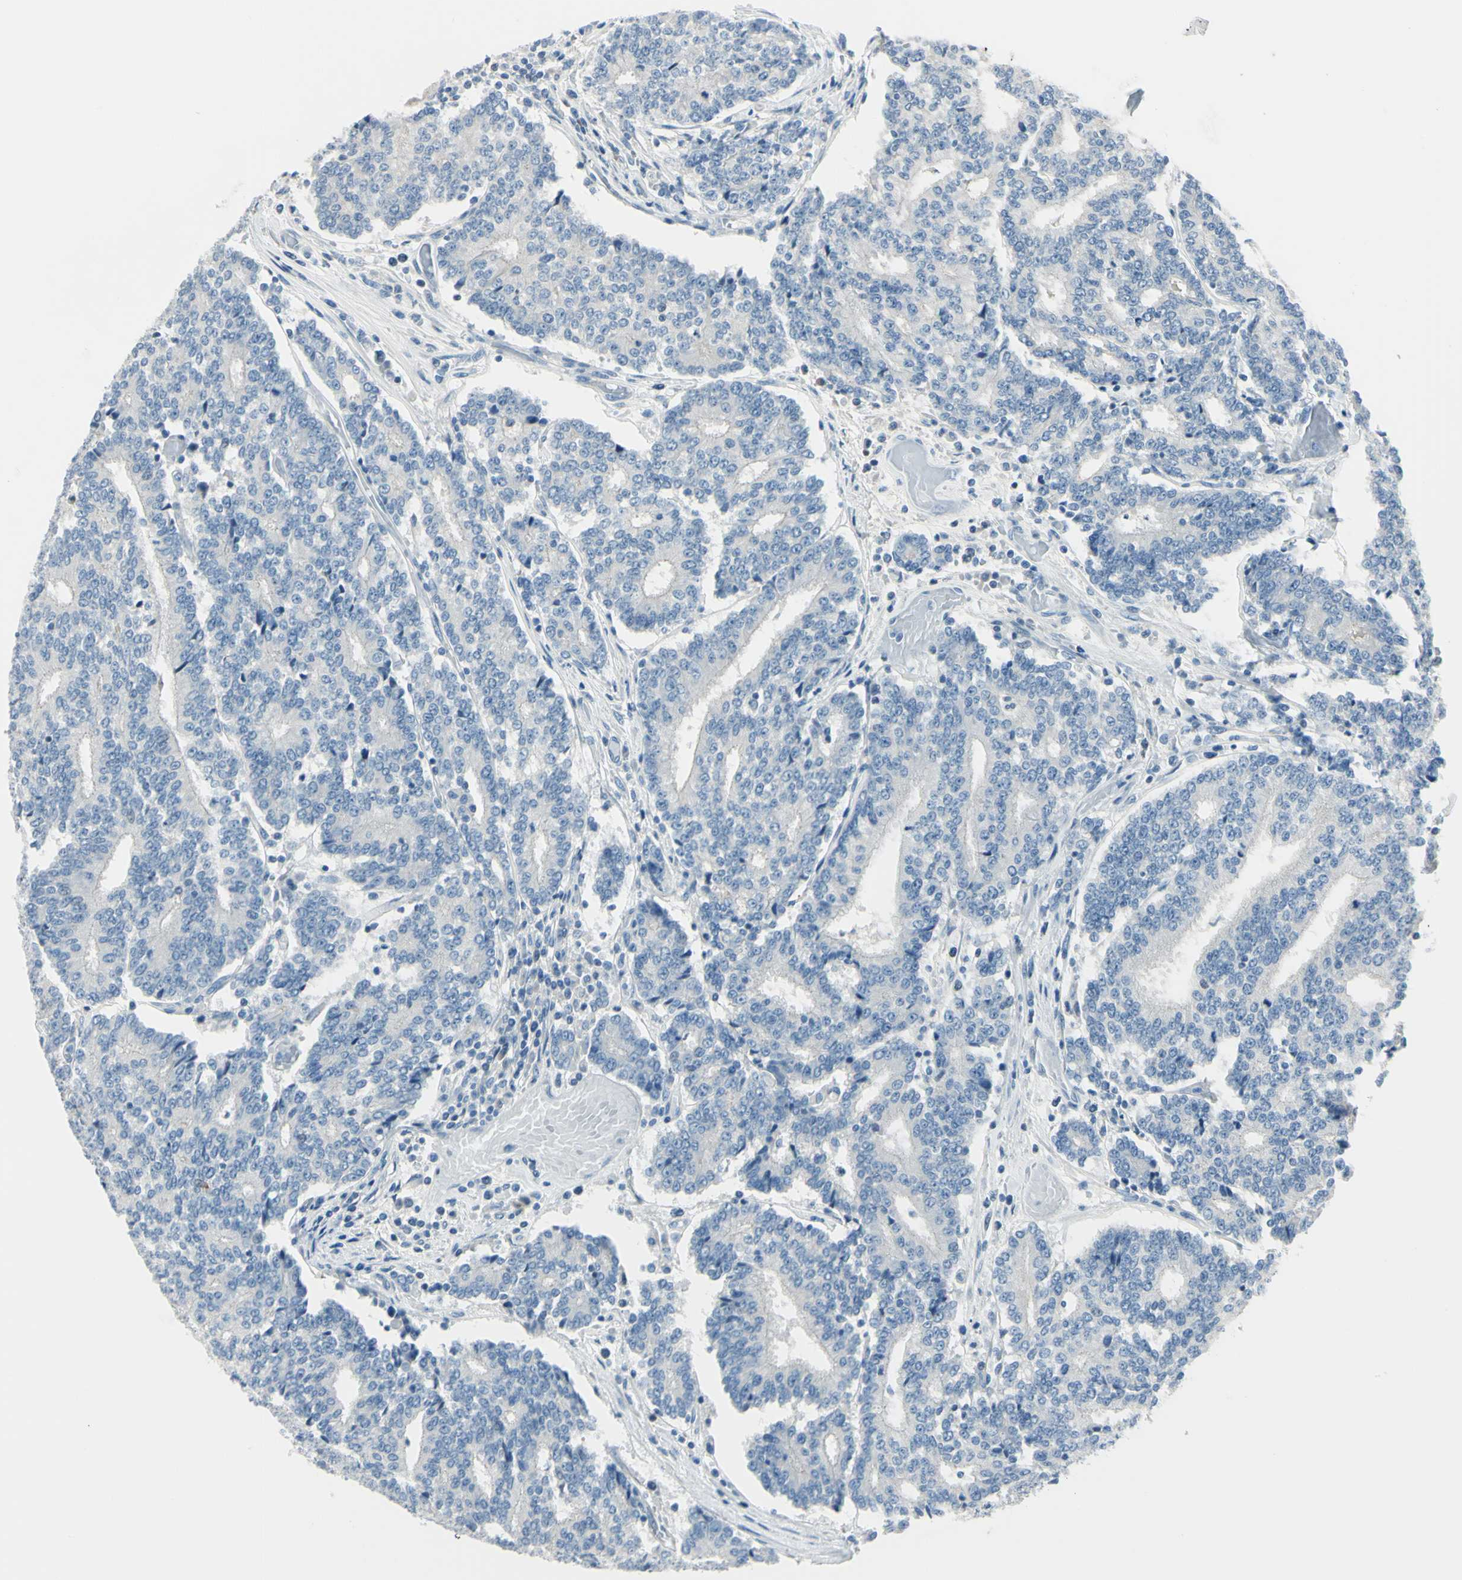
{"staining": {"intensity": "negative", "quantity": "none", "location": "none"}, "tissue": "prostate cancer", "cell_type": "Tumor cells", "image_type": "cancer", "snomed": [{"axis": "morphology", "description": "Normal tissue, NOS"}, {"axis": "morphology", "description": "Adenocarcinoma, High grade"}, {"axis": "topography", "description": "Prostate"}, {"axis": "topography", "description": "Seminal veicle"}], "caption": "This is a photomicrograph of immunohistochemistry (IHC) staining of prostate adenocarcinoma (high-grade), which shows no positivity in tumor cells. (Immunohistochemistry, brightfield microscopy, high magnification).", "gene": "DLG4", "patient": {"sex": "male", "age": 55}}